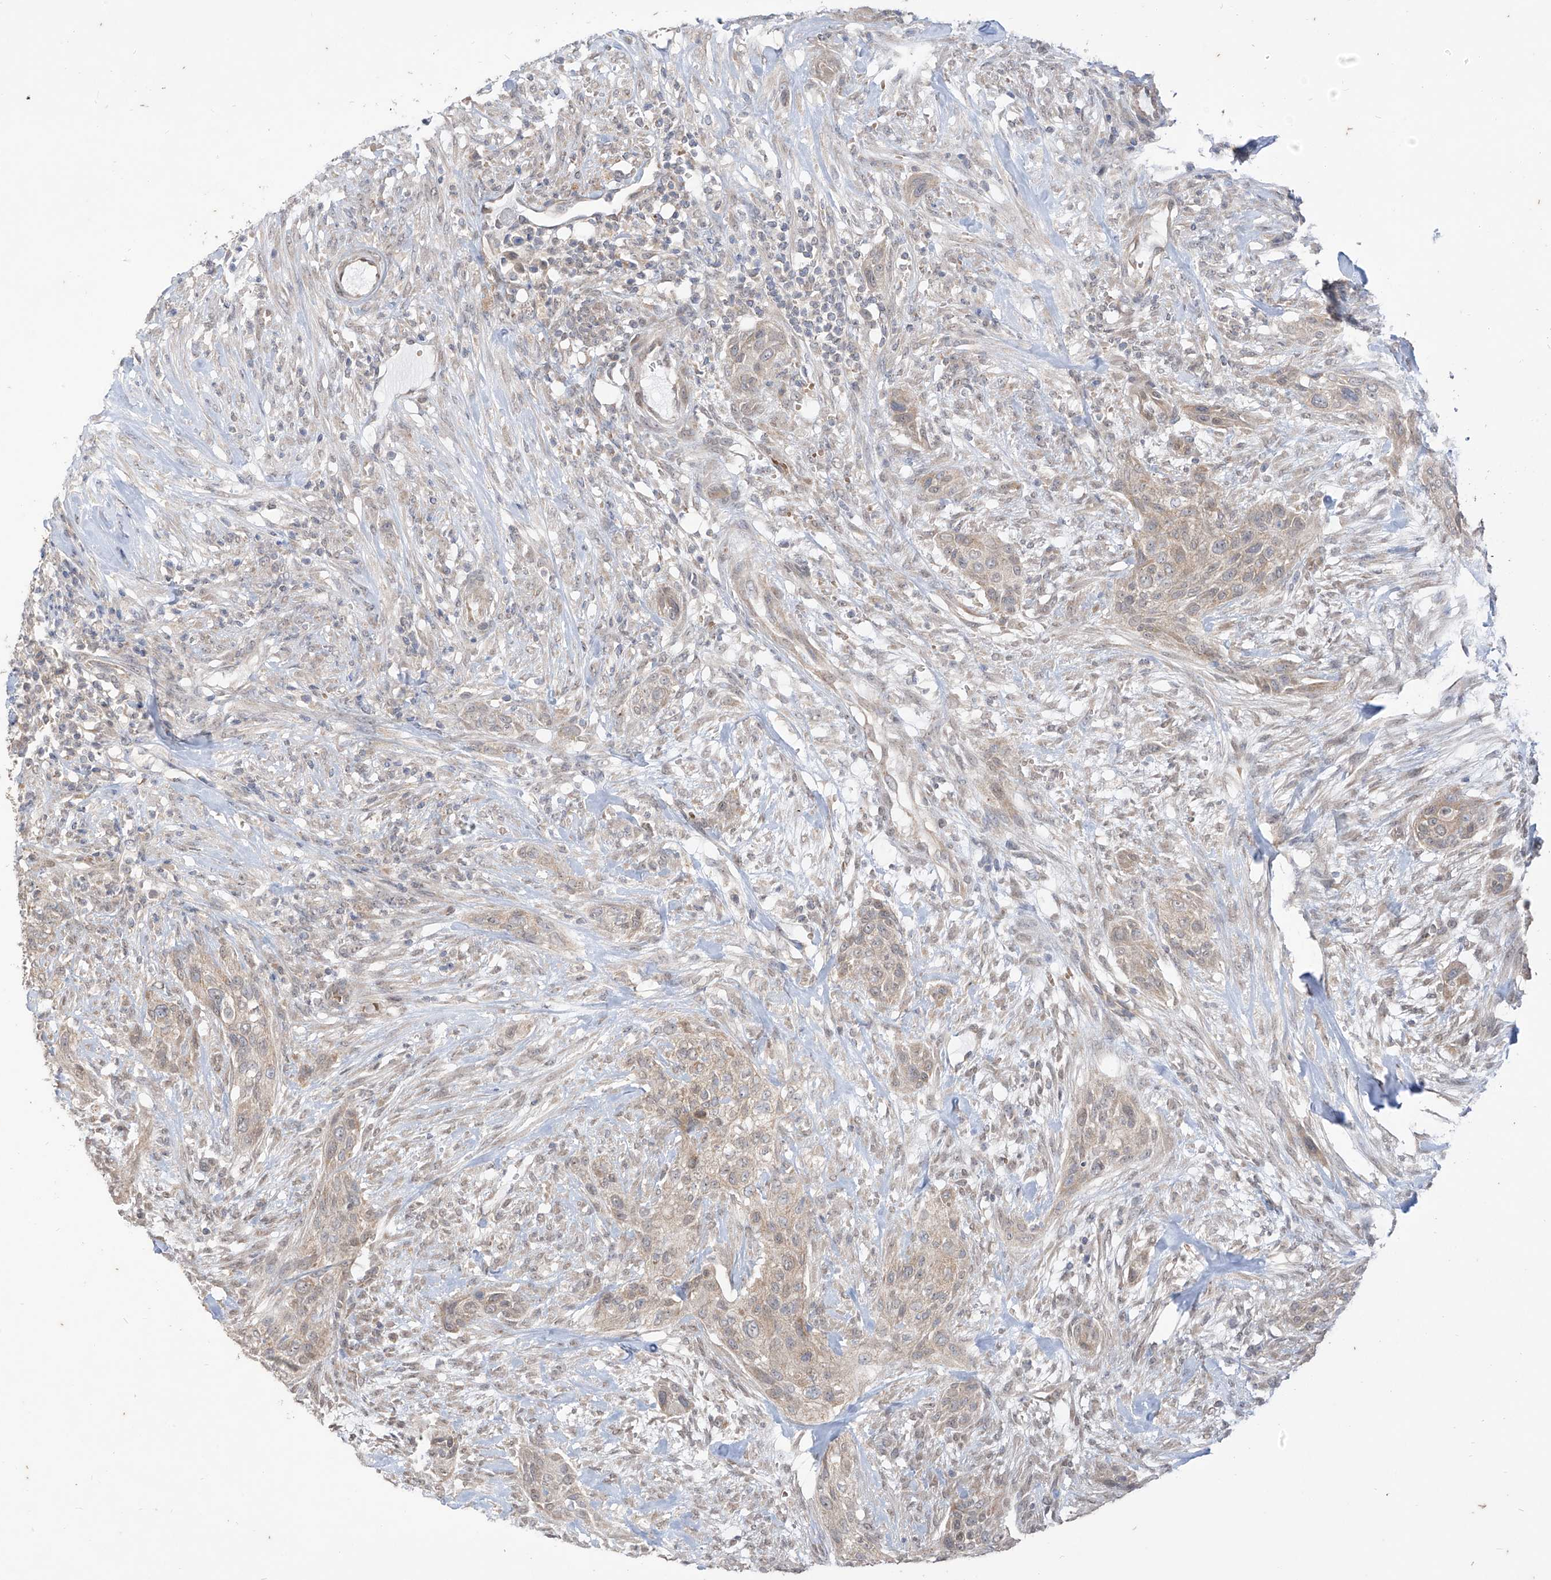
{"staining": {"intensity": "weak", "quantity": "<25%", "location": "cytoplasmic/membranous"}, "tissue": "urothelial cancer", "cell_type": "Tumor cells", "image_type": "cancer", "snomed": [{"axis": "morphology", "description": "Urothelial carcinoma, High grade"}, {"axis": "topography", "description": "Urinary bladder"}], "caption": "A high-resolution micrograph shows immunohistochemistry (IHC) staining of urothelial cancer, which reveals no significant expression in tumor cells.", "gene": "MTUS2", "patient": {"sex": "male", "age": 35}}